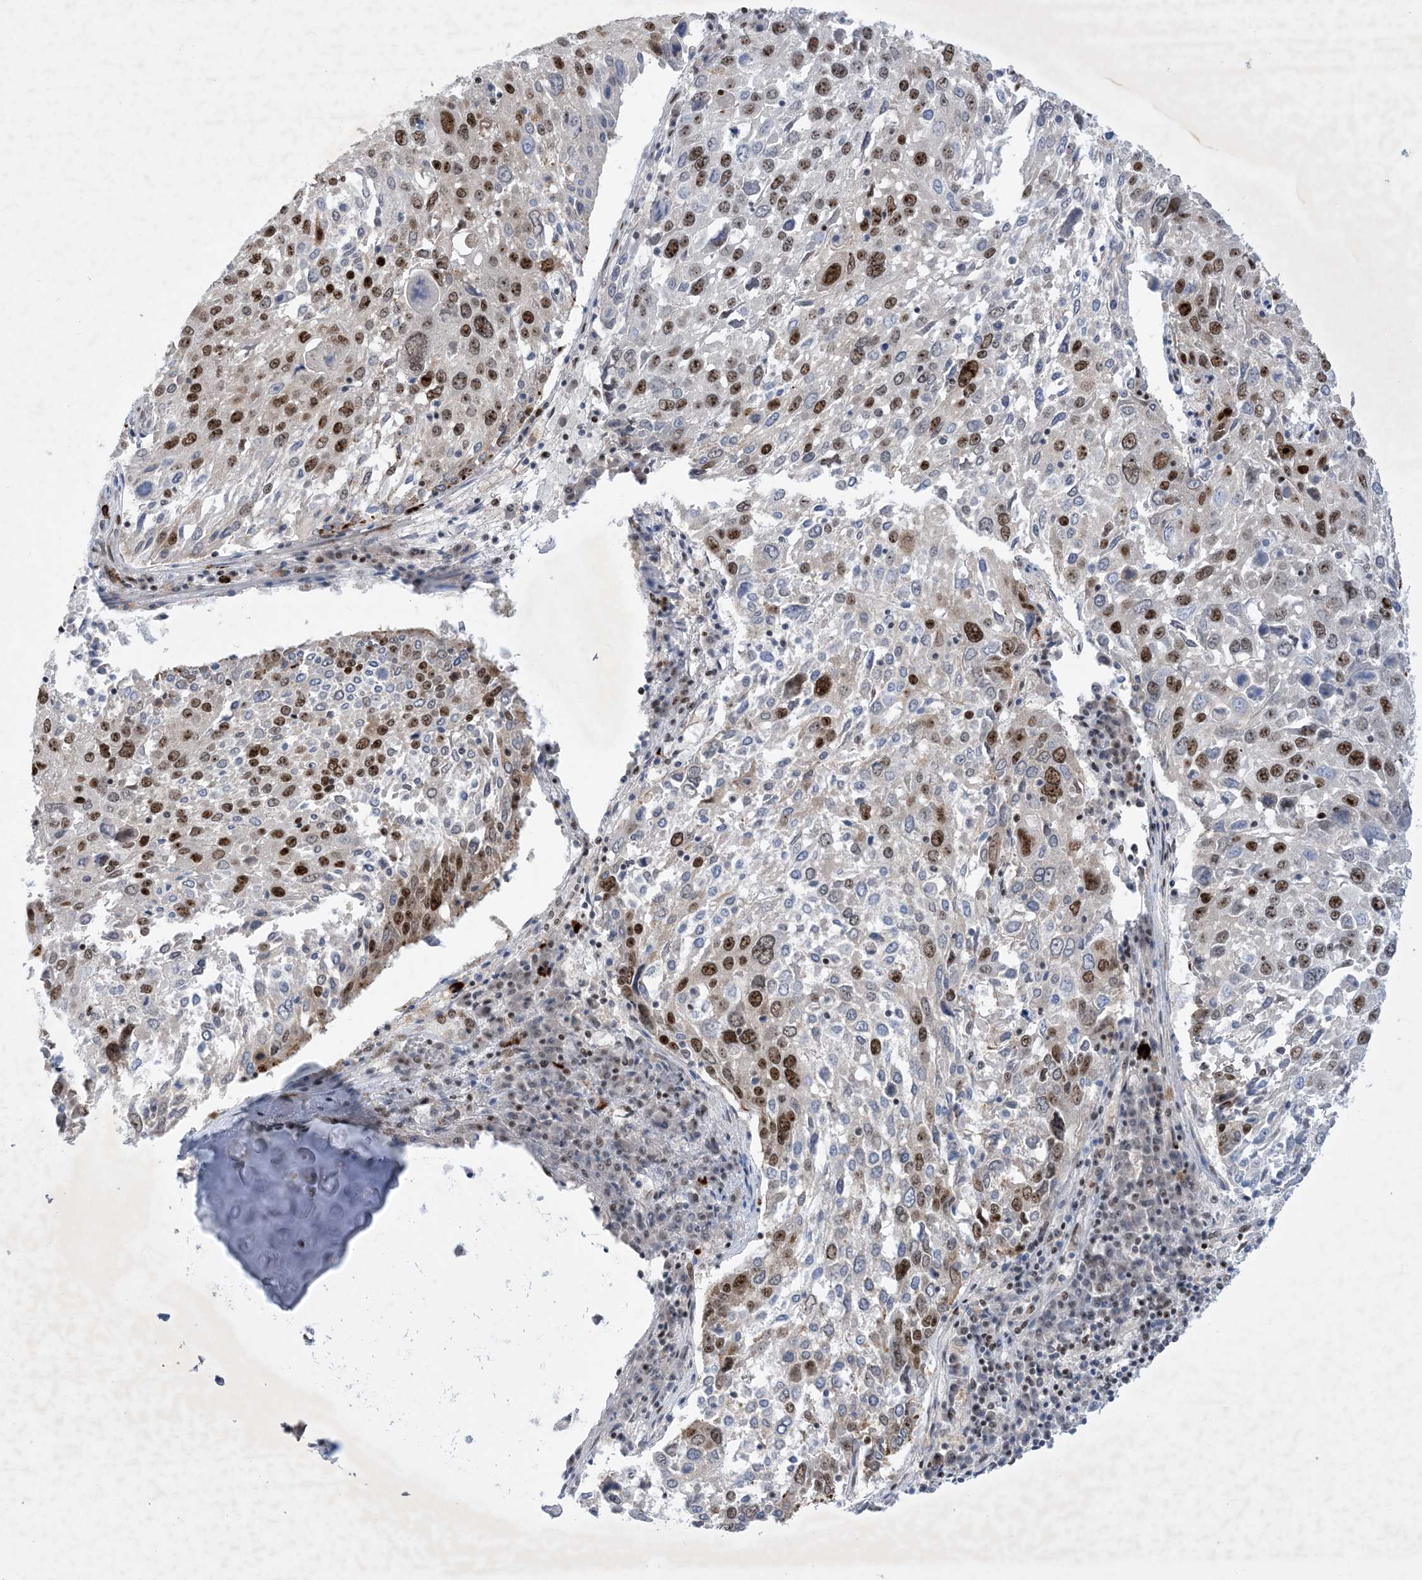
{"staining": {"intensity": "strong", "quantity": "25%-75%", "location": "nuclear"}, "tissue": "lung cancer", "cell_type": "Tumor cells", "image_type": "cancer", "snomed": [{"axis": "morphology", "description": "Squamous cell carcinoma, NOS"}, {"axis": "topography", "description": "Lung"}], "caption": "This is an image of immunohistochemistry (IHC) staining of lung cancer (squamous cell carcinoma), which shows strong positivity in the nuclear of tumor cells.", "gene": "TSPYL1", "patient": {"sex": "male", "age": 65}}